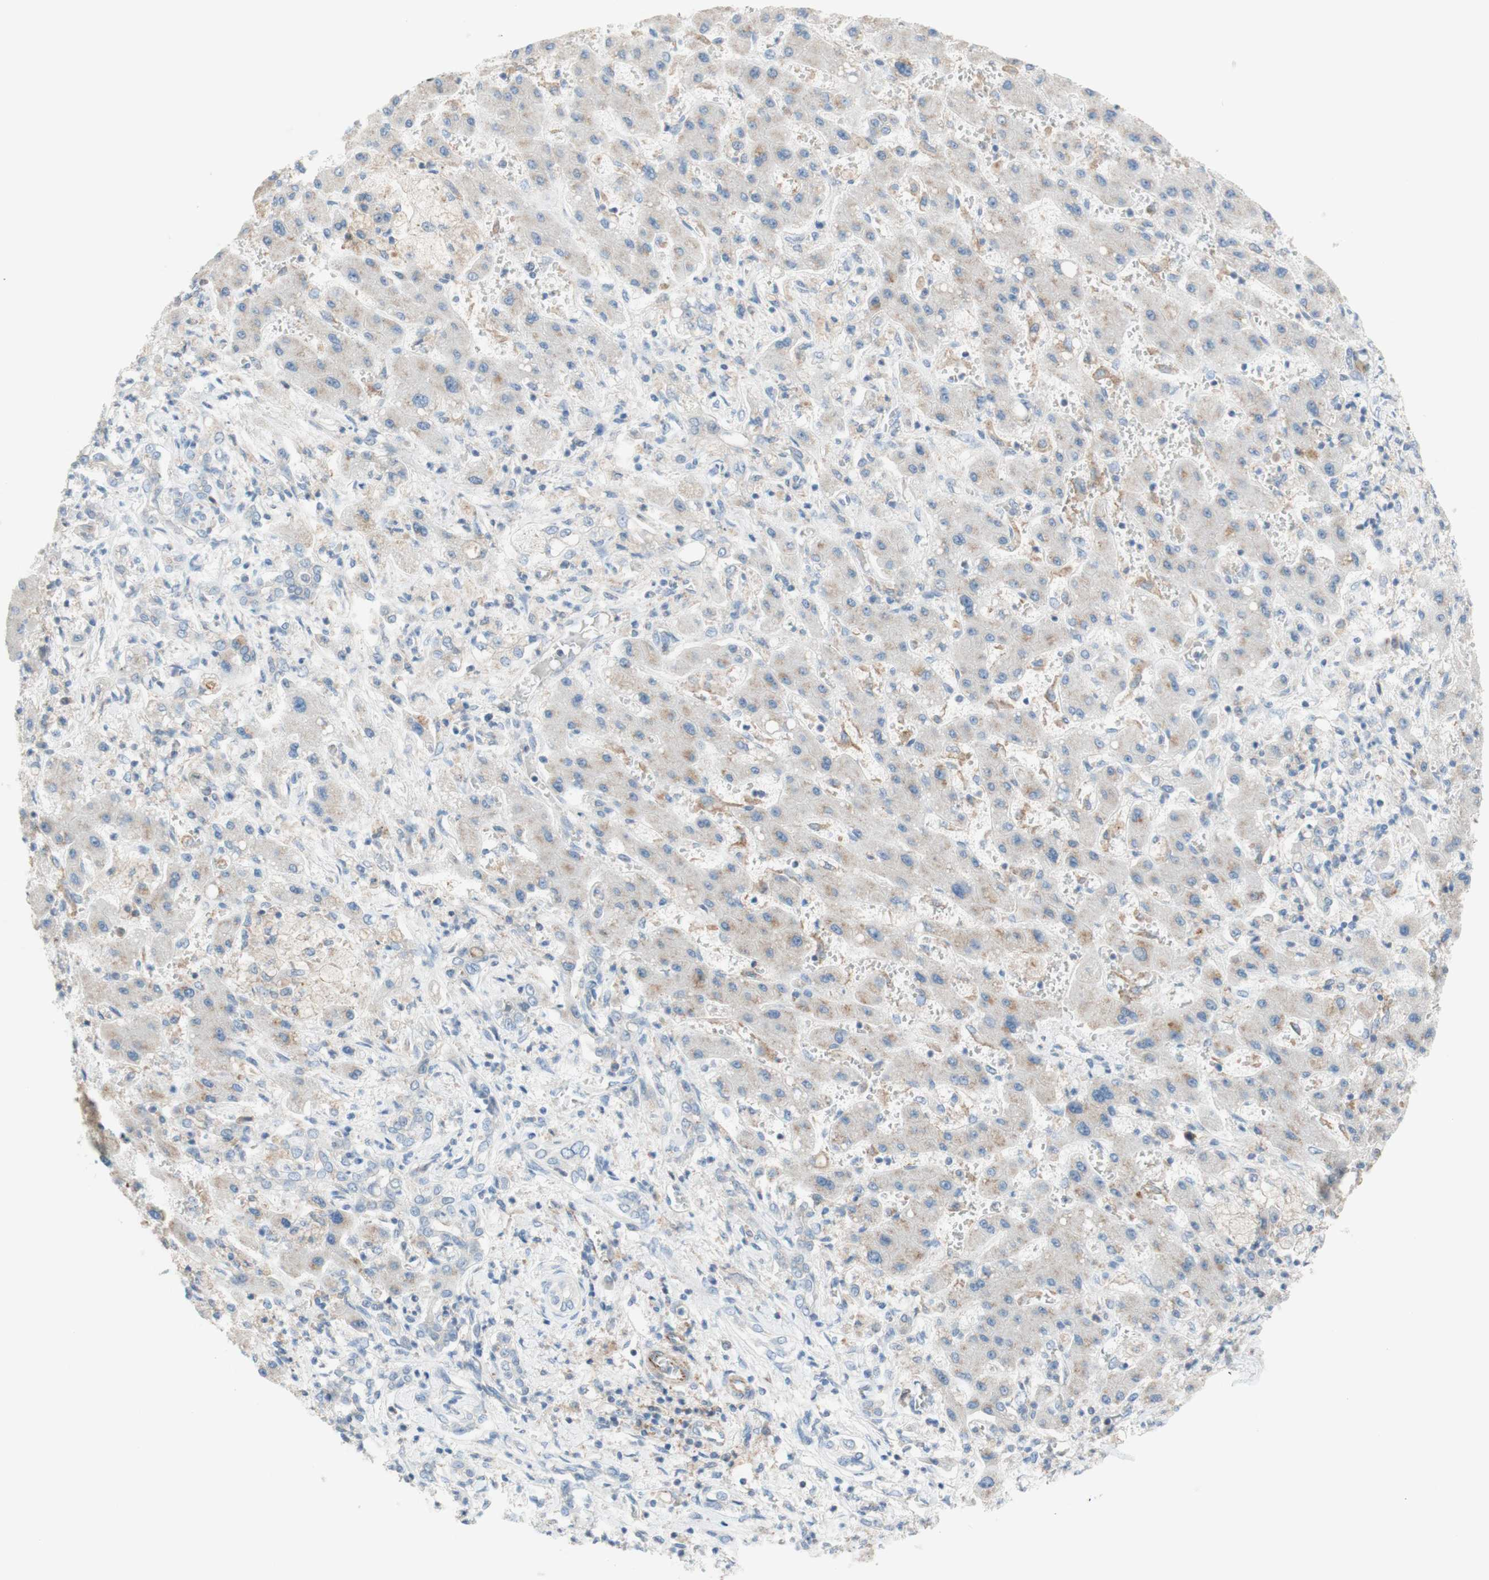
{"staining": {"intensity": "negative", "quantity": "none", "location": "none"}, "tissue": "liver cancer", "cell_type": "Tumor cells", "image_type": "cancer", "snomed": [{"axis": "morphology", "description": "Cholangiocarcinoma"}, {"axis": "topography", "description": "Liver"}], "caption": "Human cholangiocarcinoma (liver) stained for a protein using immunohistochemistry displays no staining in tumor cells.", "gene": "POU2AF1", "patient": {"sex": "male", "age": 50}}